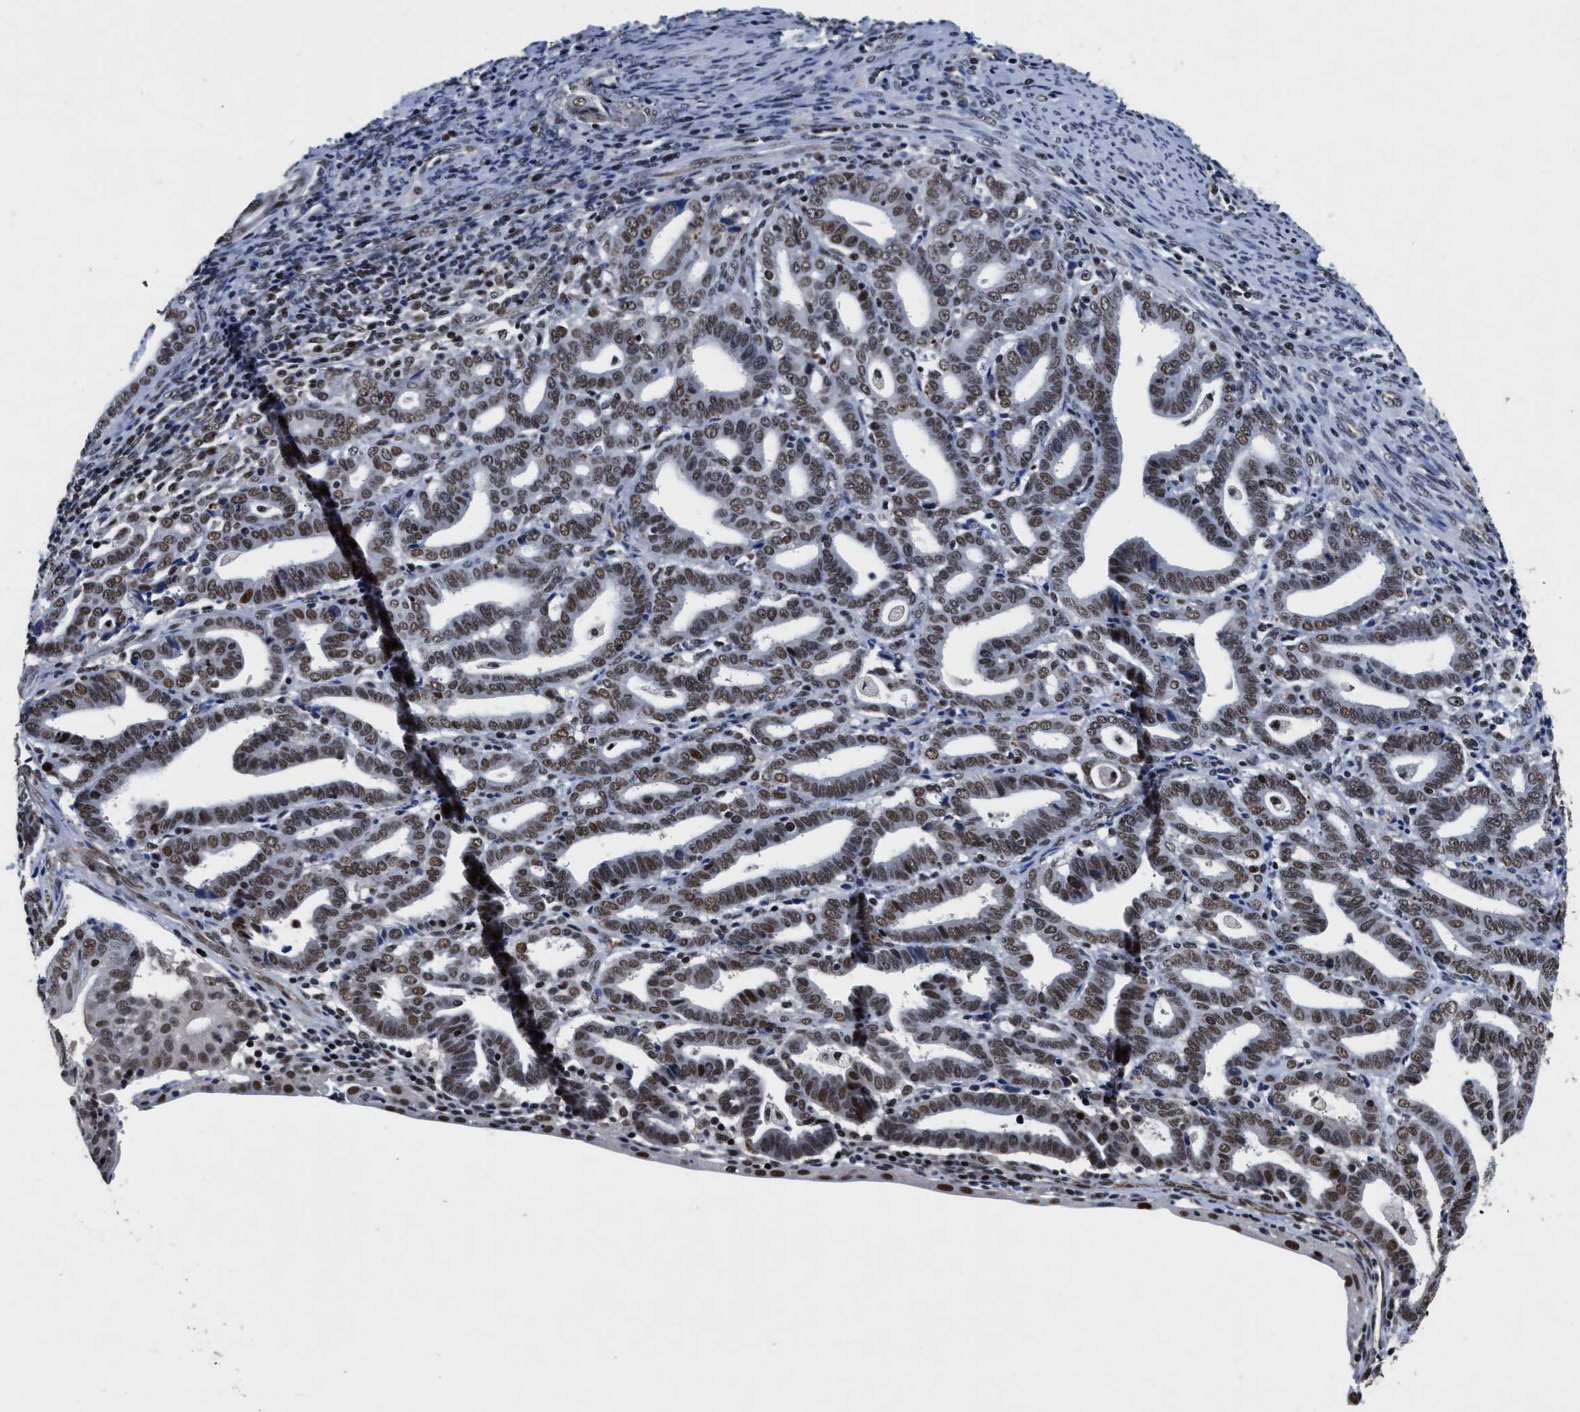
{"staining": {"intensity": "moderate", "quantity": ">75%", "location": "nuclear"}, "tissue": "endometrial cancer", "cell_type": "Tumor cells", "image_type": "cancer", "snomed": [{"axis": "morphology", "description": "Adenocarcinoma, NOS"}, {"axis": "topography", "description": "Uterus"}], "caption": "Tumor cells reveal medium levels of moderate nuclear positivity in about >75% of cells in endometrial cancer (adenocarcinoma).", "gene": "CCNE1", "patient": {"sex": "female", "age": 83}}